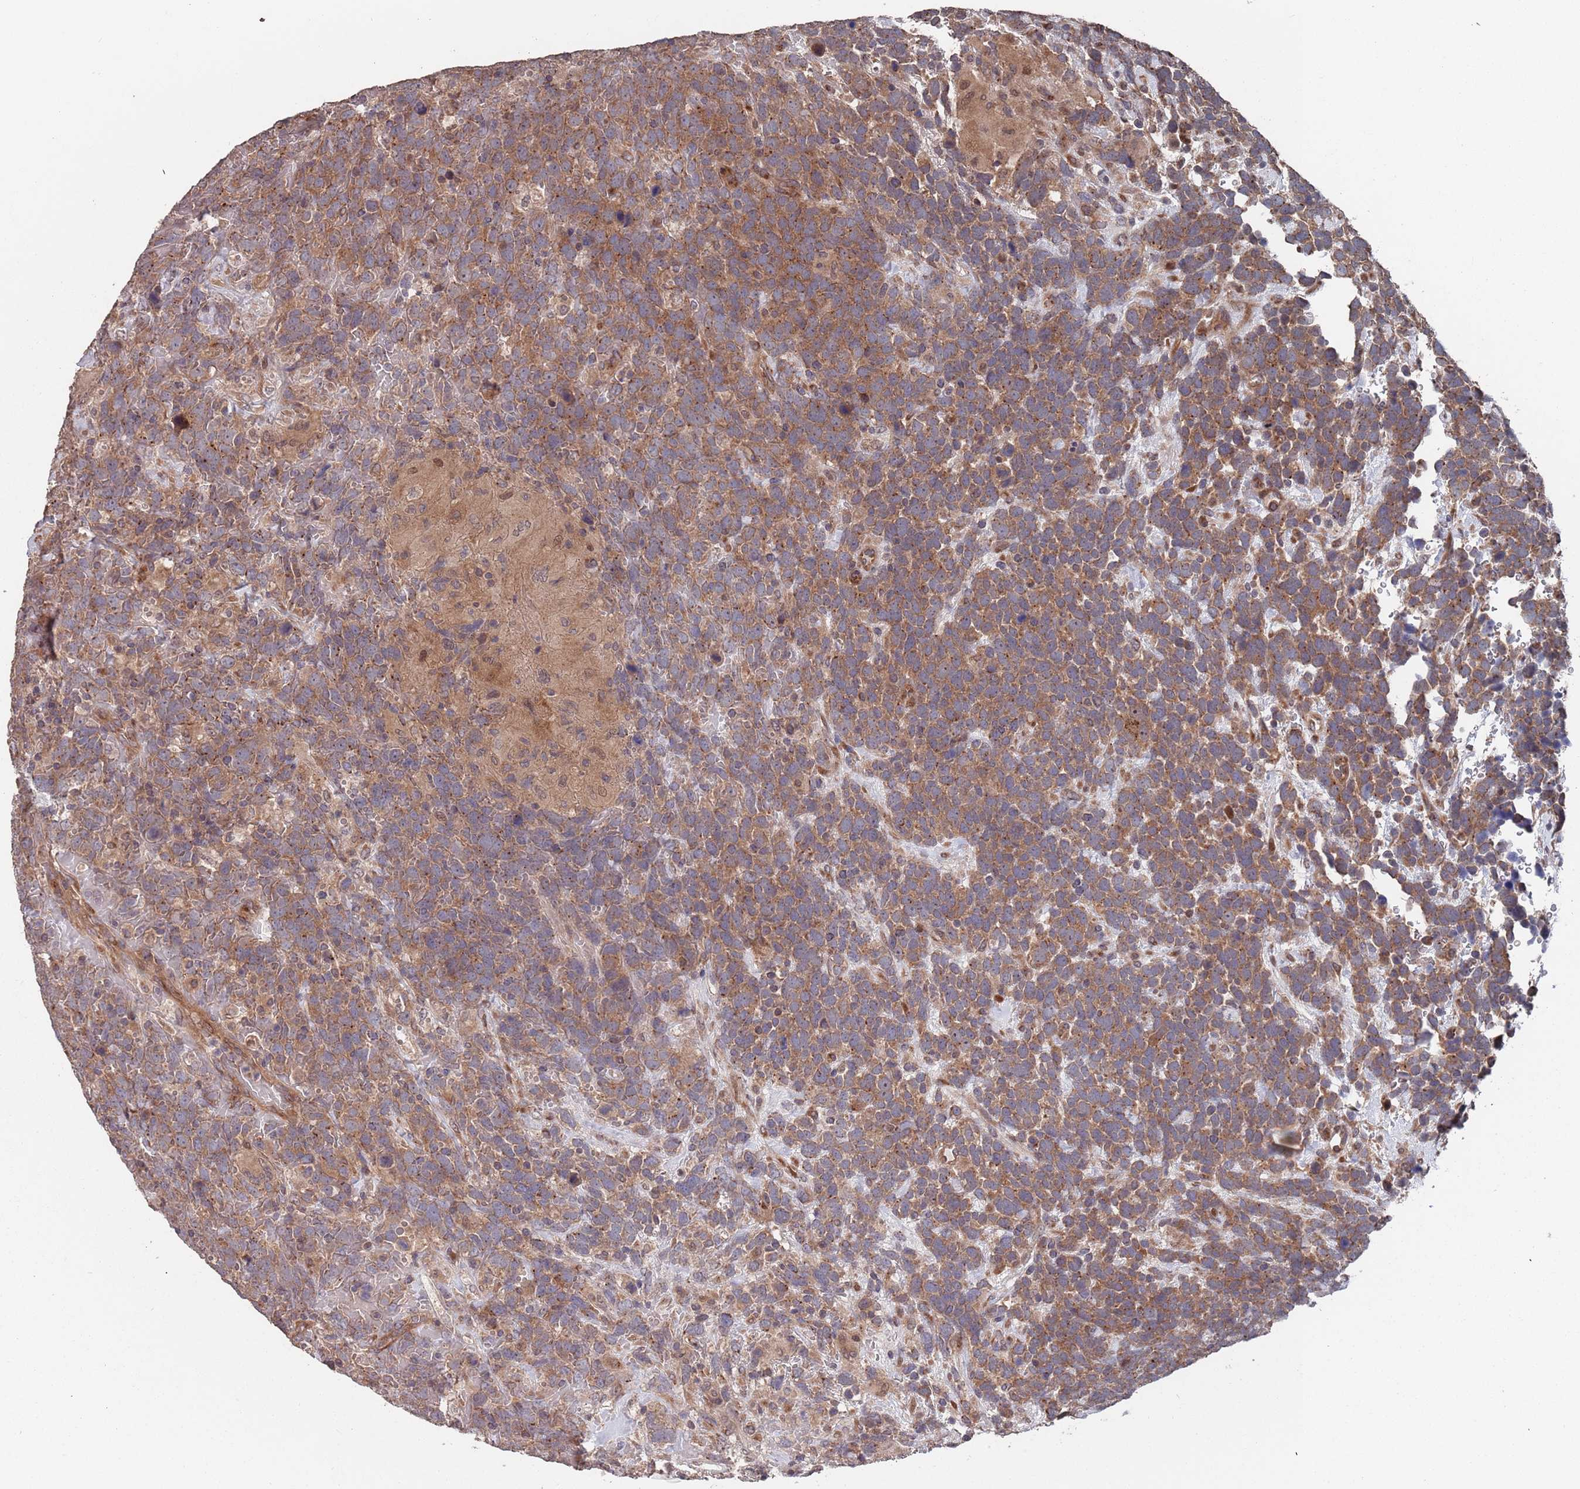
{"staining": {"intensity": "moderate", "quantity": ">75%", "location": "cytoplasmic/membranous"}, "tissue": "urothelial cancer", "cell_type": "Tumor cells", "image_type": "cancer", "snomed": [{"axis": "morphology", "description": "Urothelial carcinoma, High grade"}, {"axis": "topography", "description": "Urinary bladder"}], "caption": "Urothelial carcinoma (high-grade) stained with DAB IHC exhibits medium levels of moderate cytoplasmic/membranous expression in about >75% of tumor cells.", "gene": "UNC45A", "patient": {"sex": "female", "age": 82}}